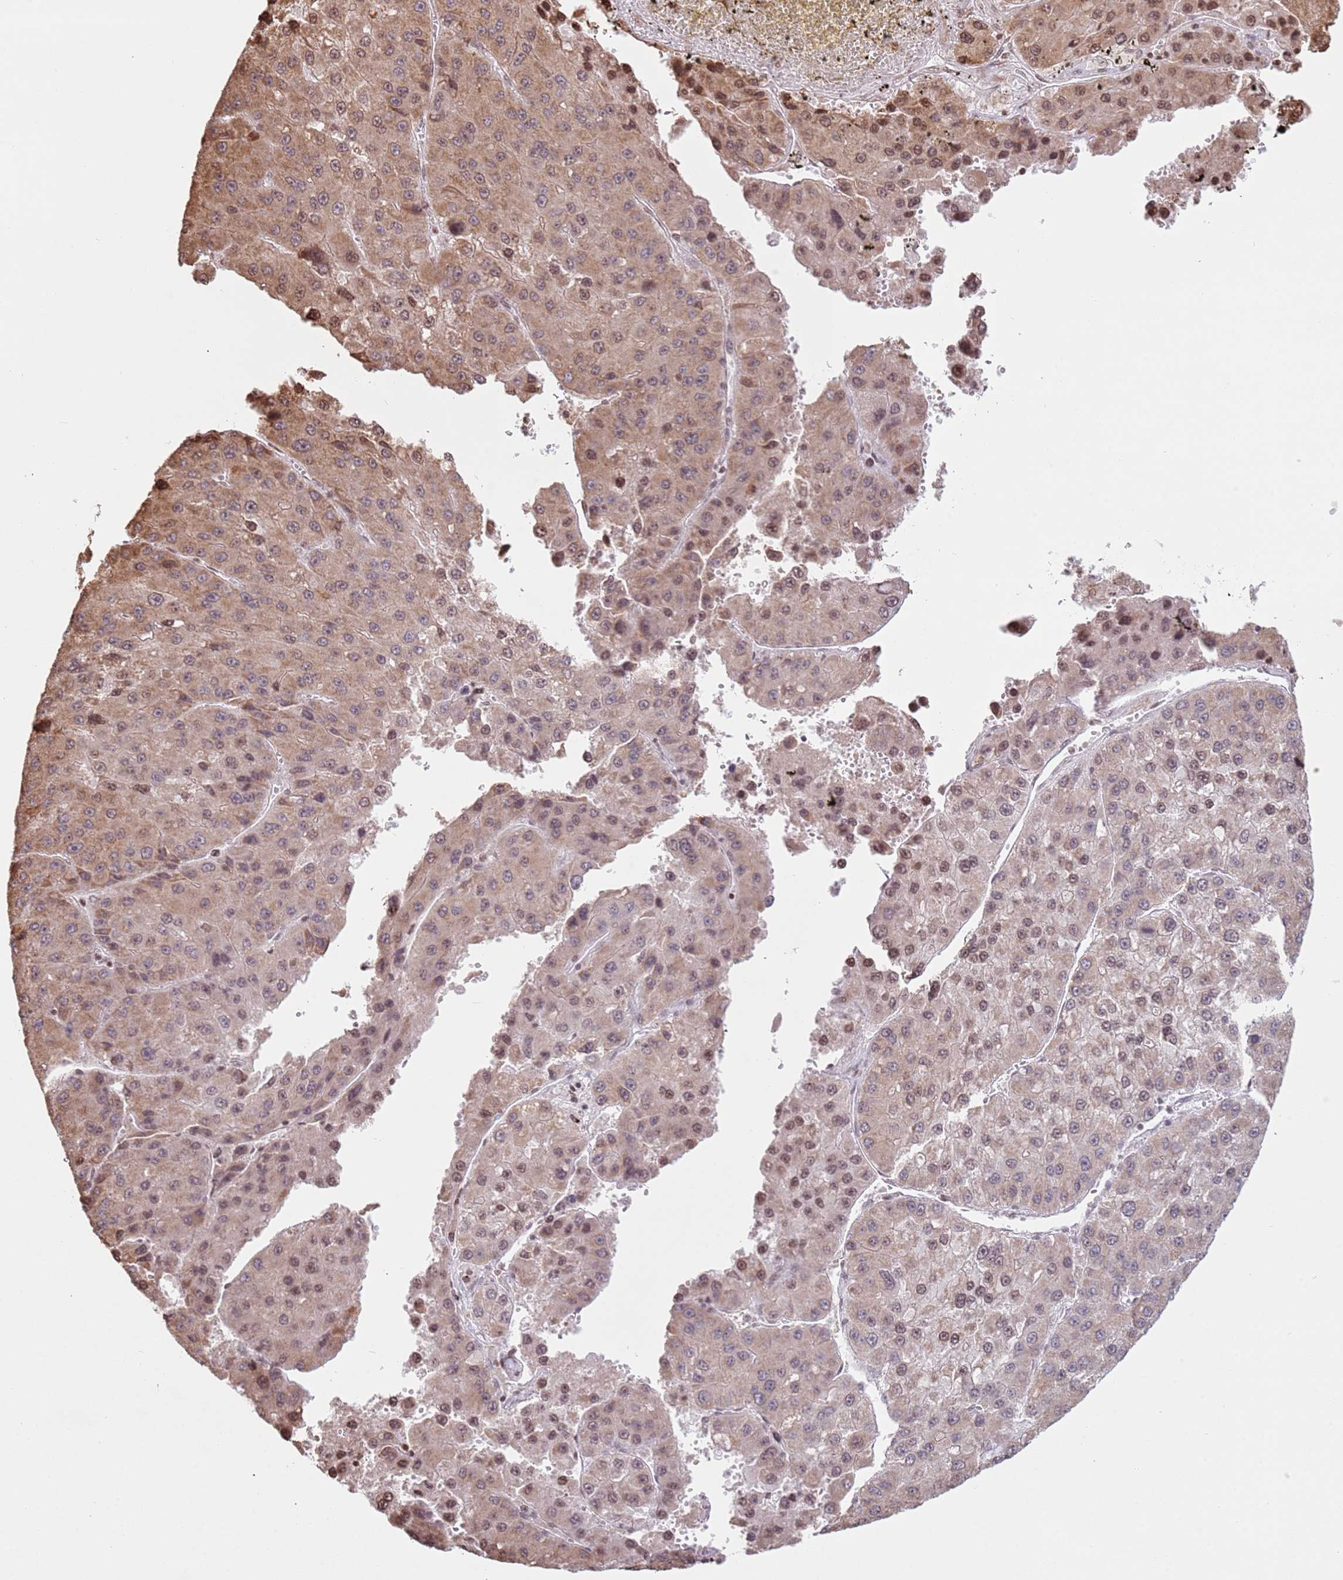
{"staining": {"intensity": "moderate", "quantity": ">75%", "location": "cytoplasmic/membranous,nuclear"}, "tissue": "liver cancer", "cell_type": "Tumor cells", "image_type": "cancer", "snomed": [{"axis": "morphology", "description": "Carcinoma, Hepatocellular, NOS"}, {"axis": "topography", "description": "Liver"}], "caption": "Human liver hepatocellular carcinoma stained for a protein (brown) reveals moderate cytoplasmic/membranous and nuclear positive staining in approximately >75% of tumor cells.", "gene": "SCAF1", "patient": {"sex": "female", "age": 73}}